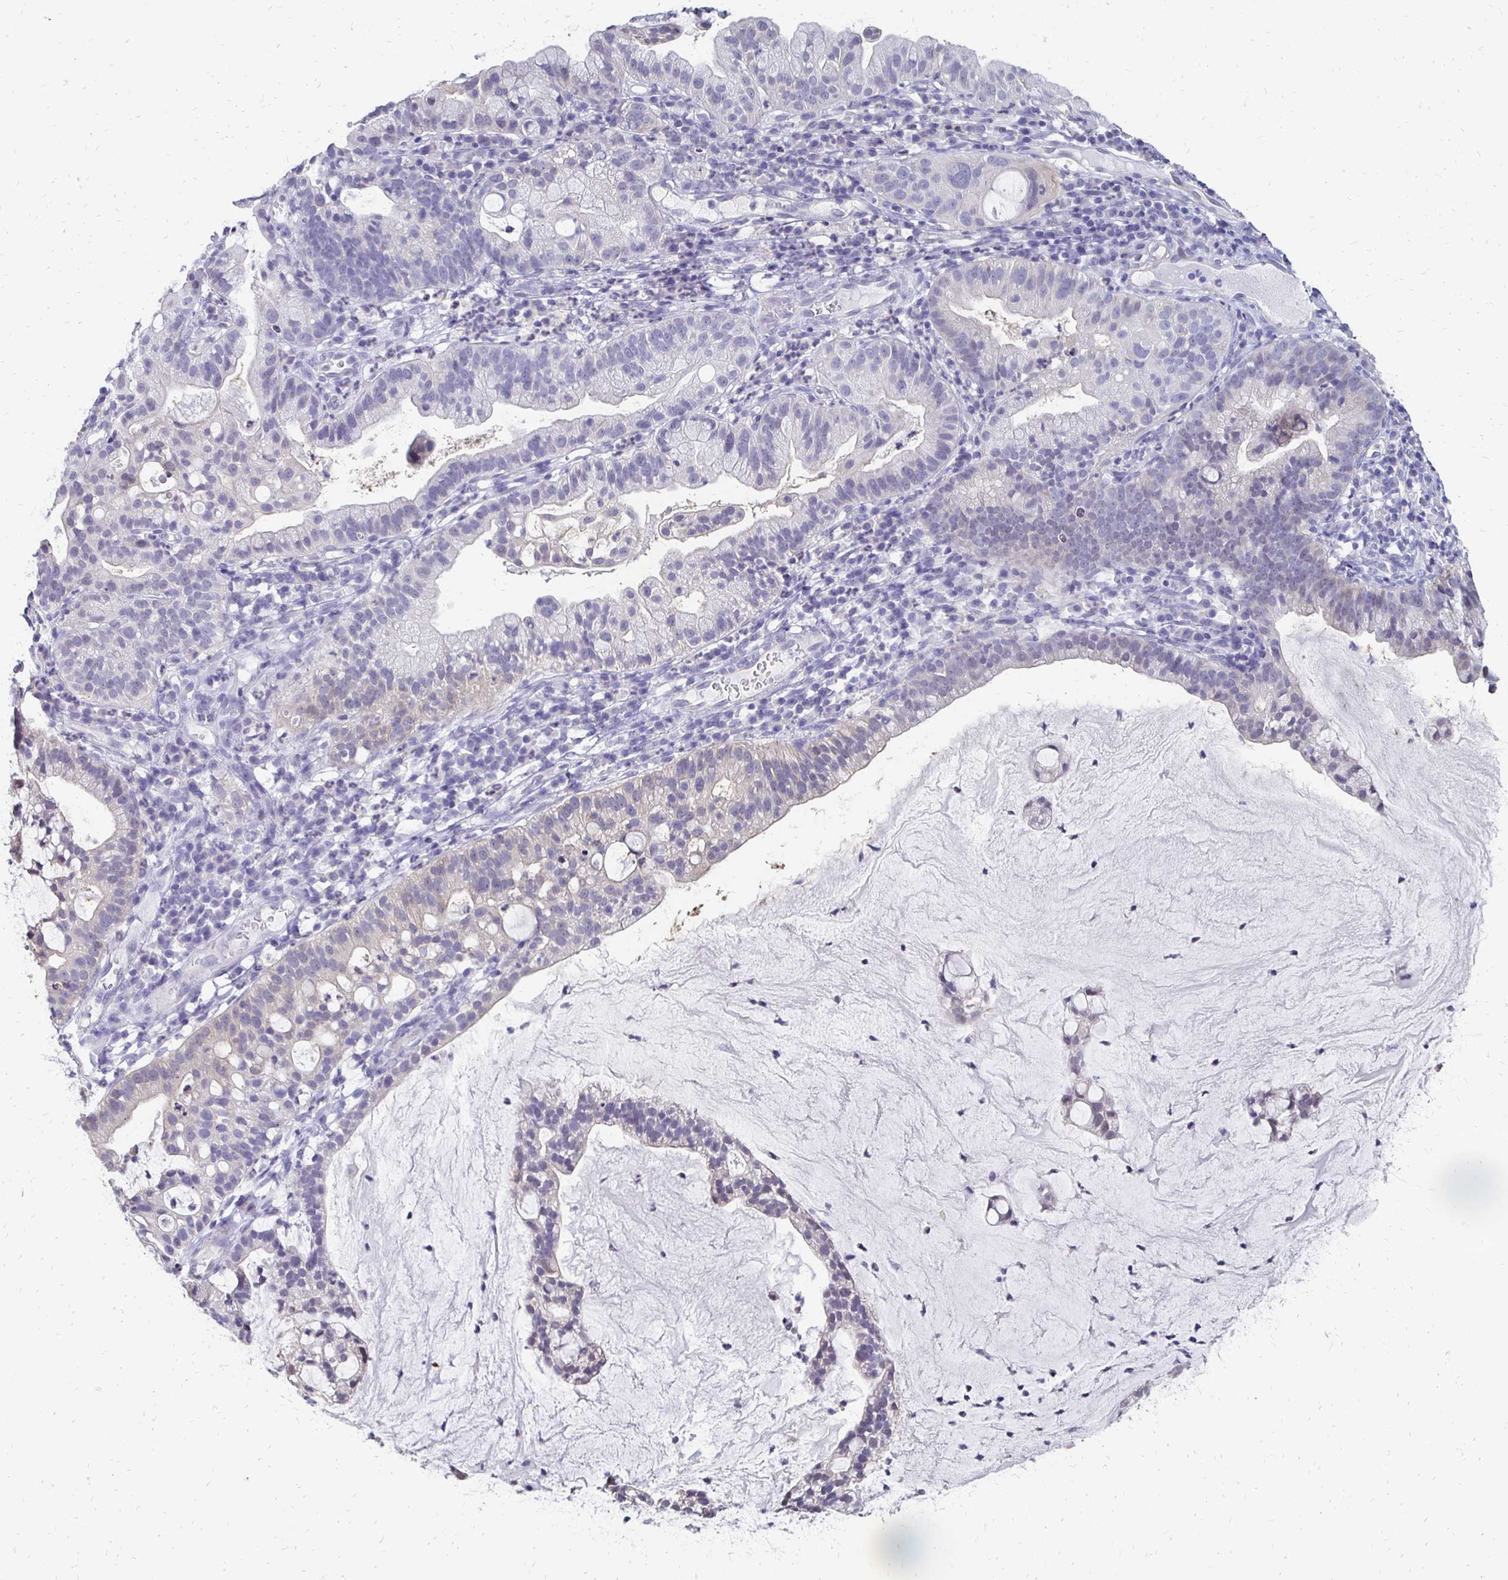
{"staining": {"intensity": "weak", "quantity": "<25%", "location": "nuclear"}, "tissue": "cervical cancer", "cell_type": "Tumor cells", "image_type": "cancer", "snomed": [{"axis": "morphology", "description": "Adenocarcinoma, NOS"}, {"axis": "topography", "description": "Cervix"}], "caption": "Cervical cancer stained for a protein using immunohistochemistry reveals no staining tumor cells.", "gene": "SYCP3", "patient": {"sex": "female", "age": 41}}